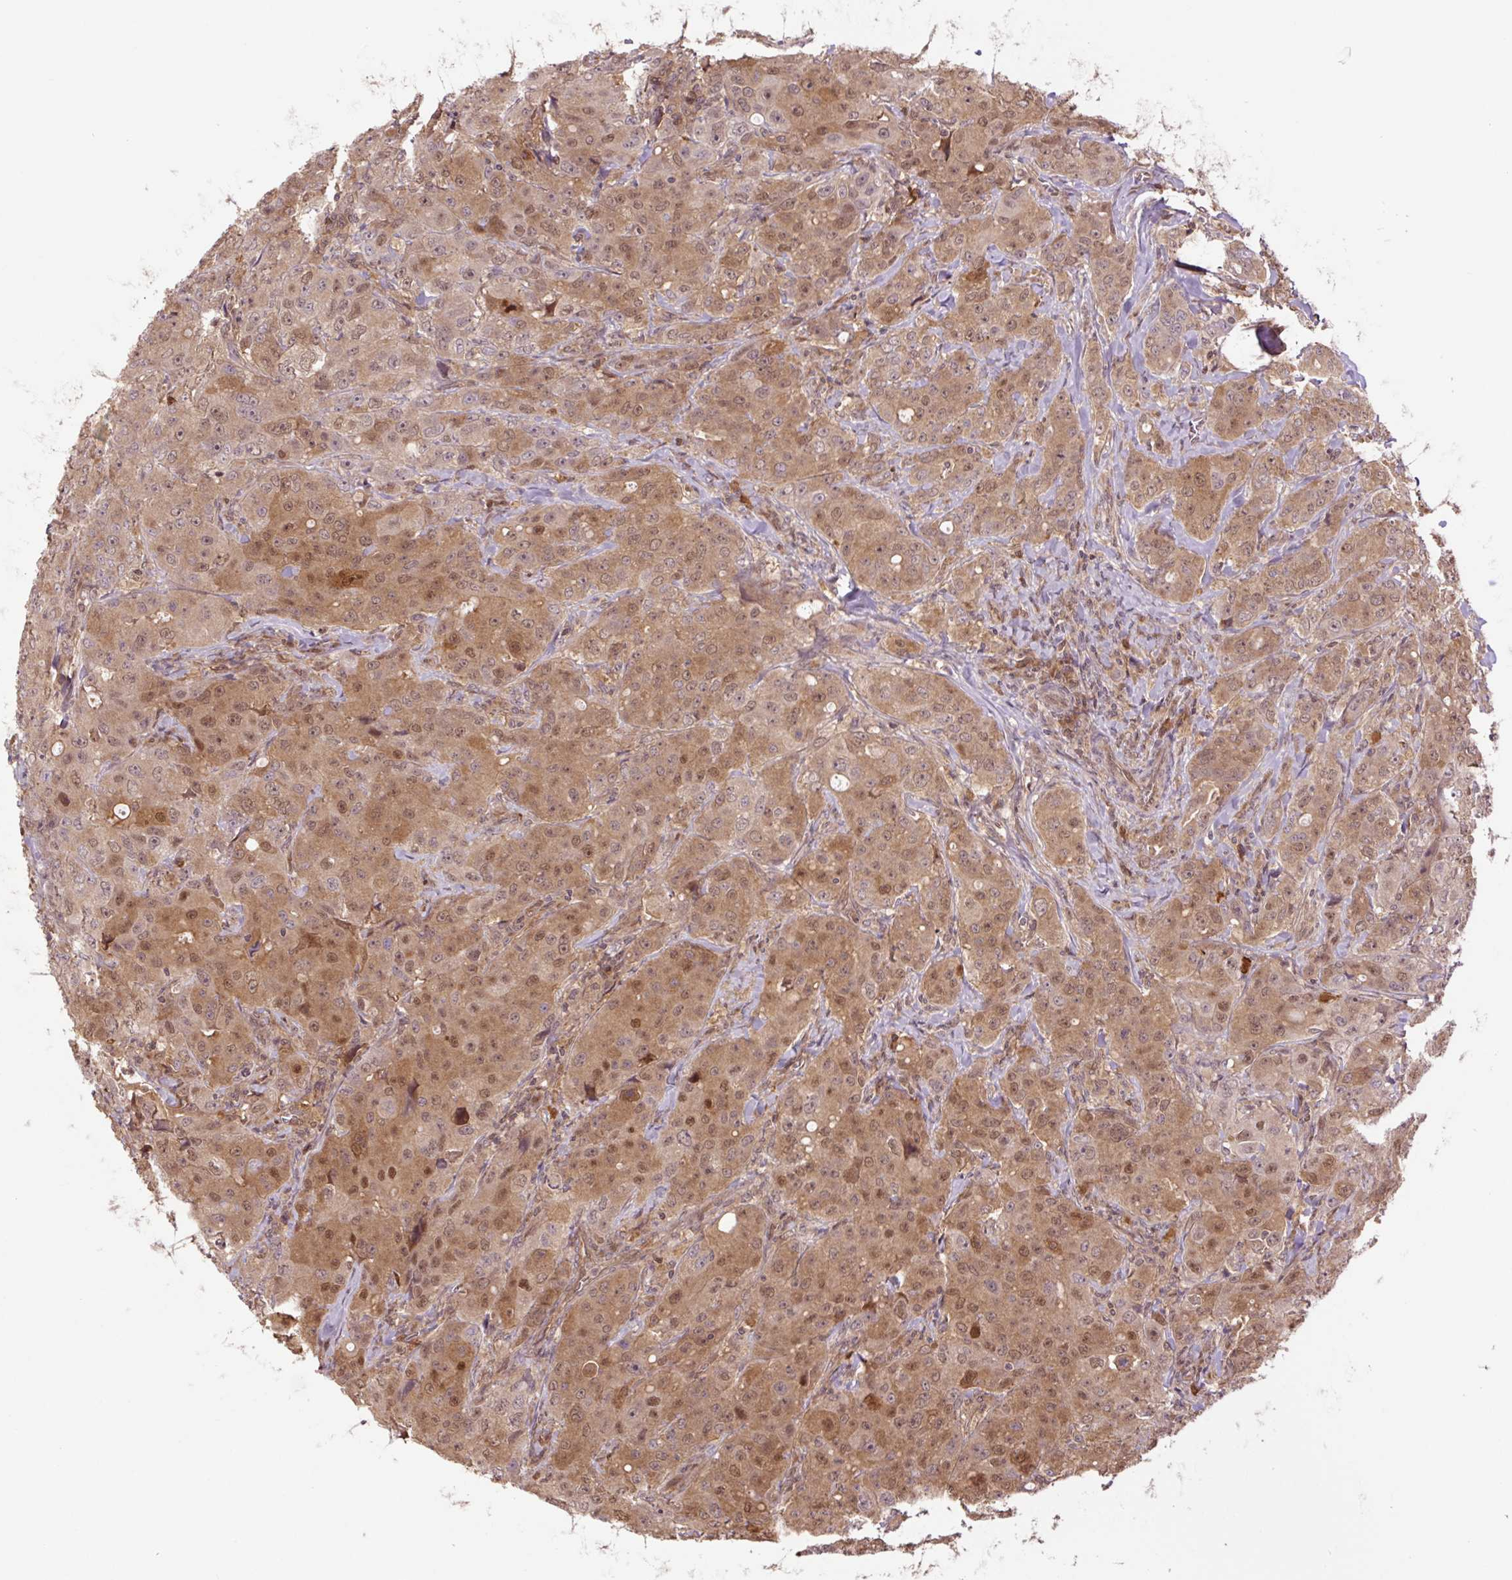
{"staining": {"intensity": "moderate", "quantity": ">75%", "location": "cytoplasmic/membranous,nuclear"}, "tissue": "breast cancer", "cell_type": "Tumor cells", "image_type": "cancer", "snomed": [{"axis": "morphology", "description": "Duct carcinoma"}, {"axis": "topography", "description": "Breast"}], "caption": "Human breast cancer stained with a brown dye reveals moderate cytoplasmic/membranous and nuclear positive expression in about >75% of tumor cells.", "gene": "TPT1", "patient": {"sex": "female", "age": 43}}